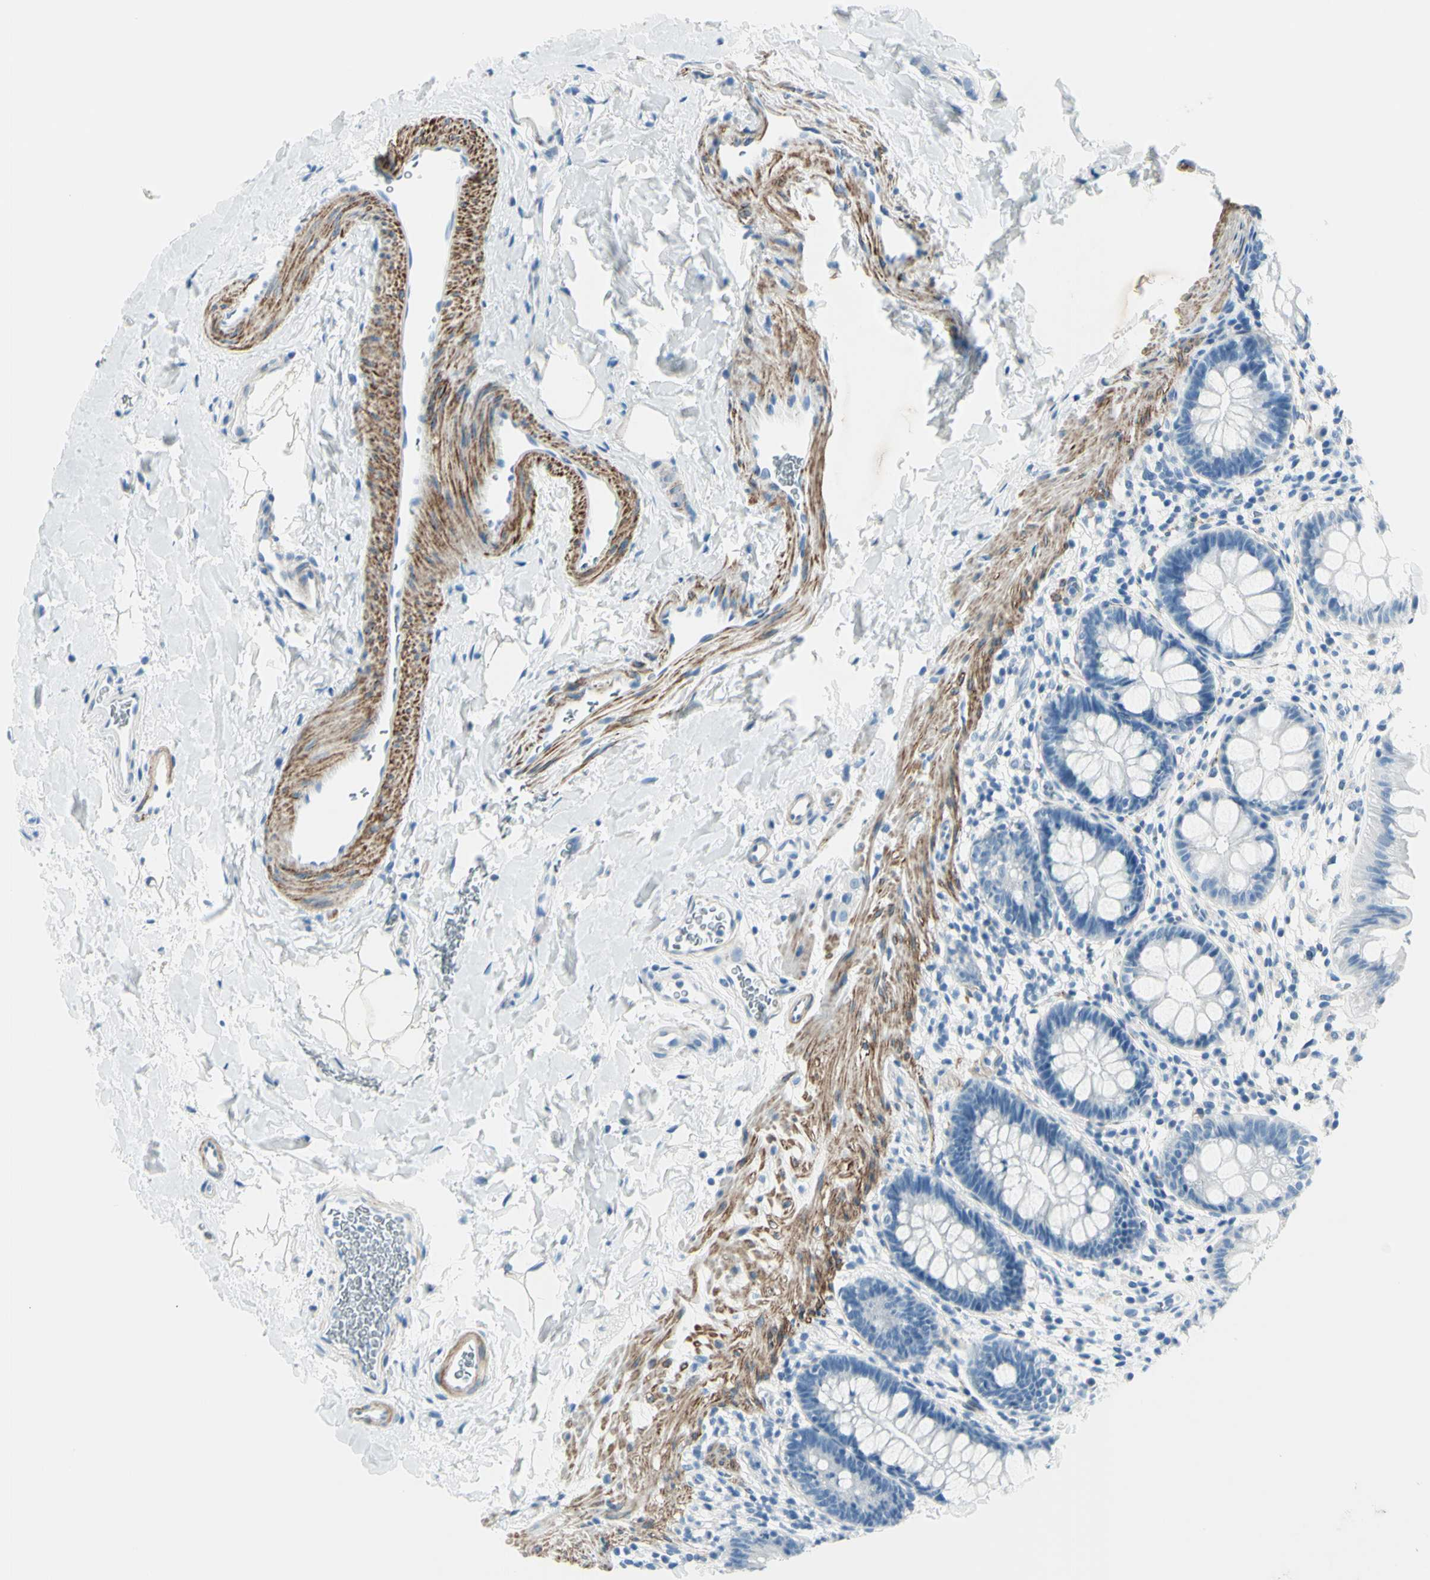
{"staining": {"intensity": "negative", "quantity": "none", "location": "none"}, "tissue": "rectum", "cell_type": "Glandular cells", "image_type": "normal", "snomed": [{"axis": "morphology", "description": "Normal tissue, NOS"}, {"axis": "topography", "description": "Rectum"}], "caption": "Immunohistochemical staining of normal human rectum demonstrates no significant staining in glandular cells.", "gene": "CDH15", "patient": {"sex": "female", "age": 24}}